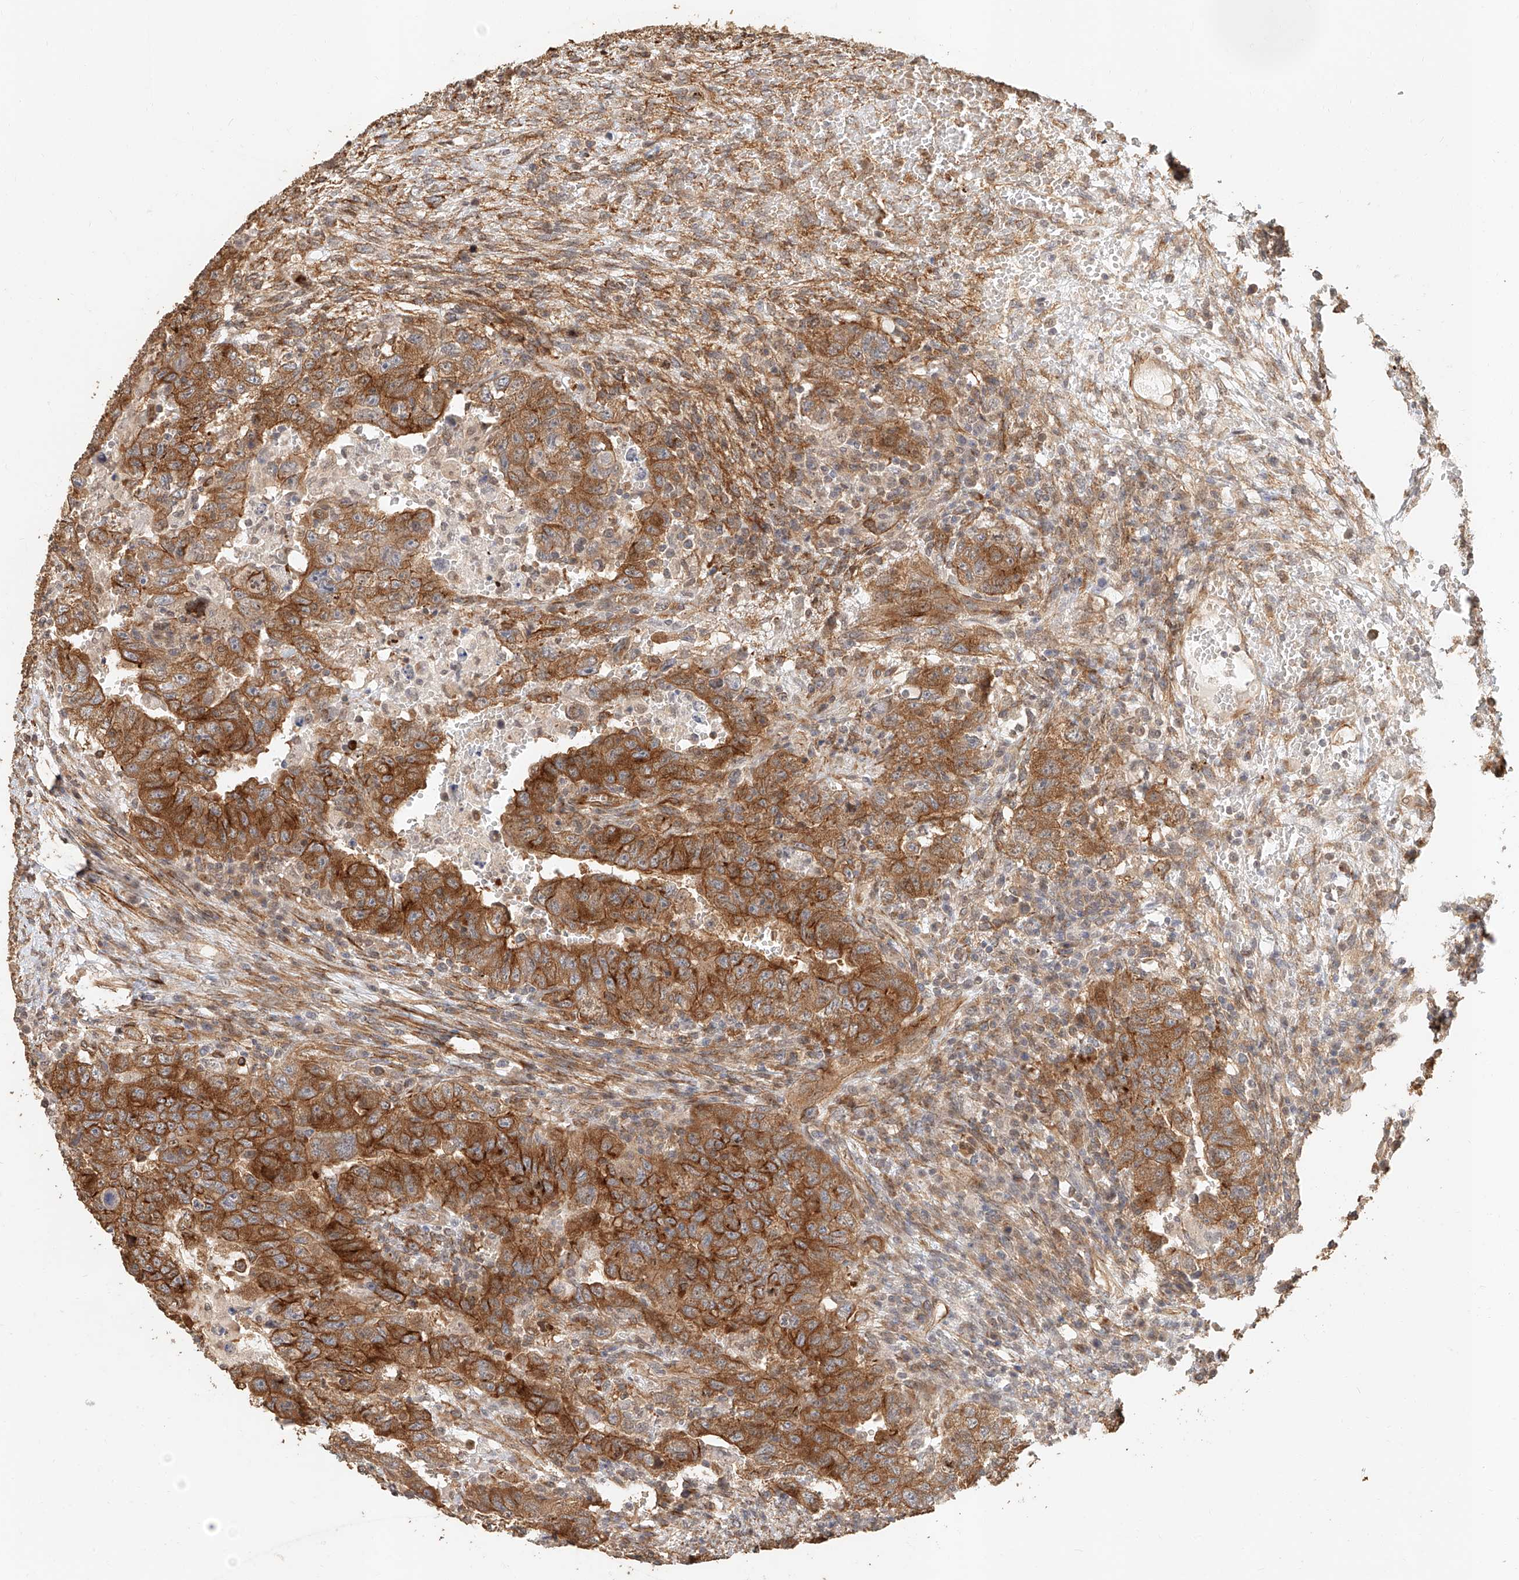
{"staining": {"intensity": "moderate", "quantity": ">75%", "location": "cytoplasmic/membranous"}, "tissue": "testis cancer", "cell_type": "Tumor cells", "image_type": "cancer", "snomed": [{"axis": "morphology", "description": "Carcinoma, Embryonal, NOS"}, {"axis": "topography", "description": "Testis"}], "caption": "Testis cancer (embryonal carcinoma) stained with DAB (3,3'-diaminobenzidine) immunohistochemistry displays medium levels of moderate cytoplasmic/membranous expression in about >75% of tumor cells. The protein is shown in brown color, while the nuclei are stained blue.", "gene": "NAP1L1", "patient": {"sex": "male", "age": 26}}